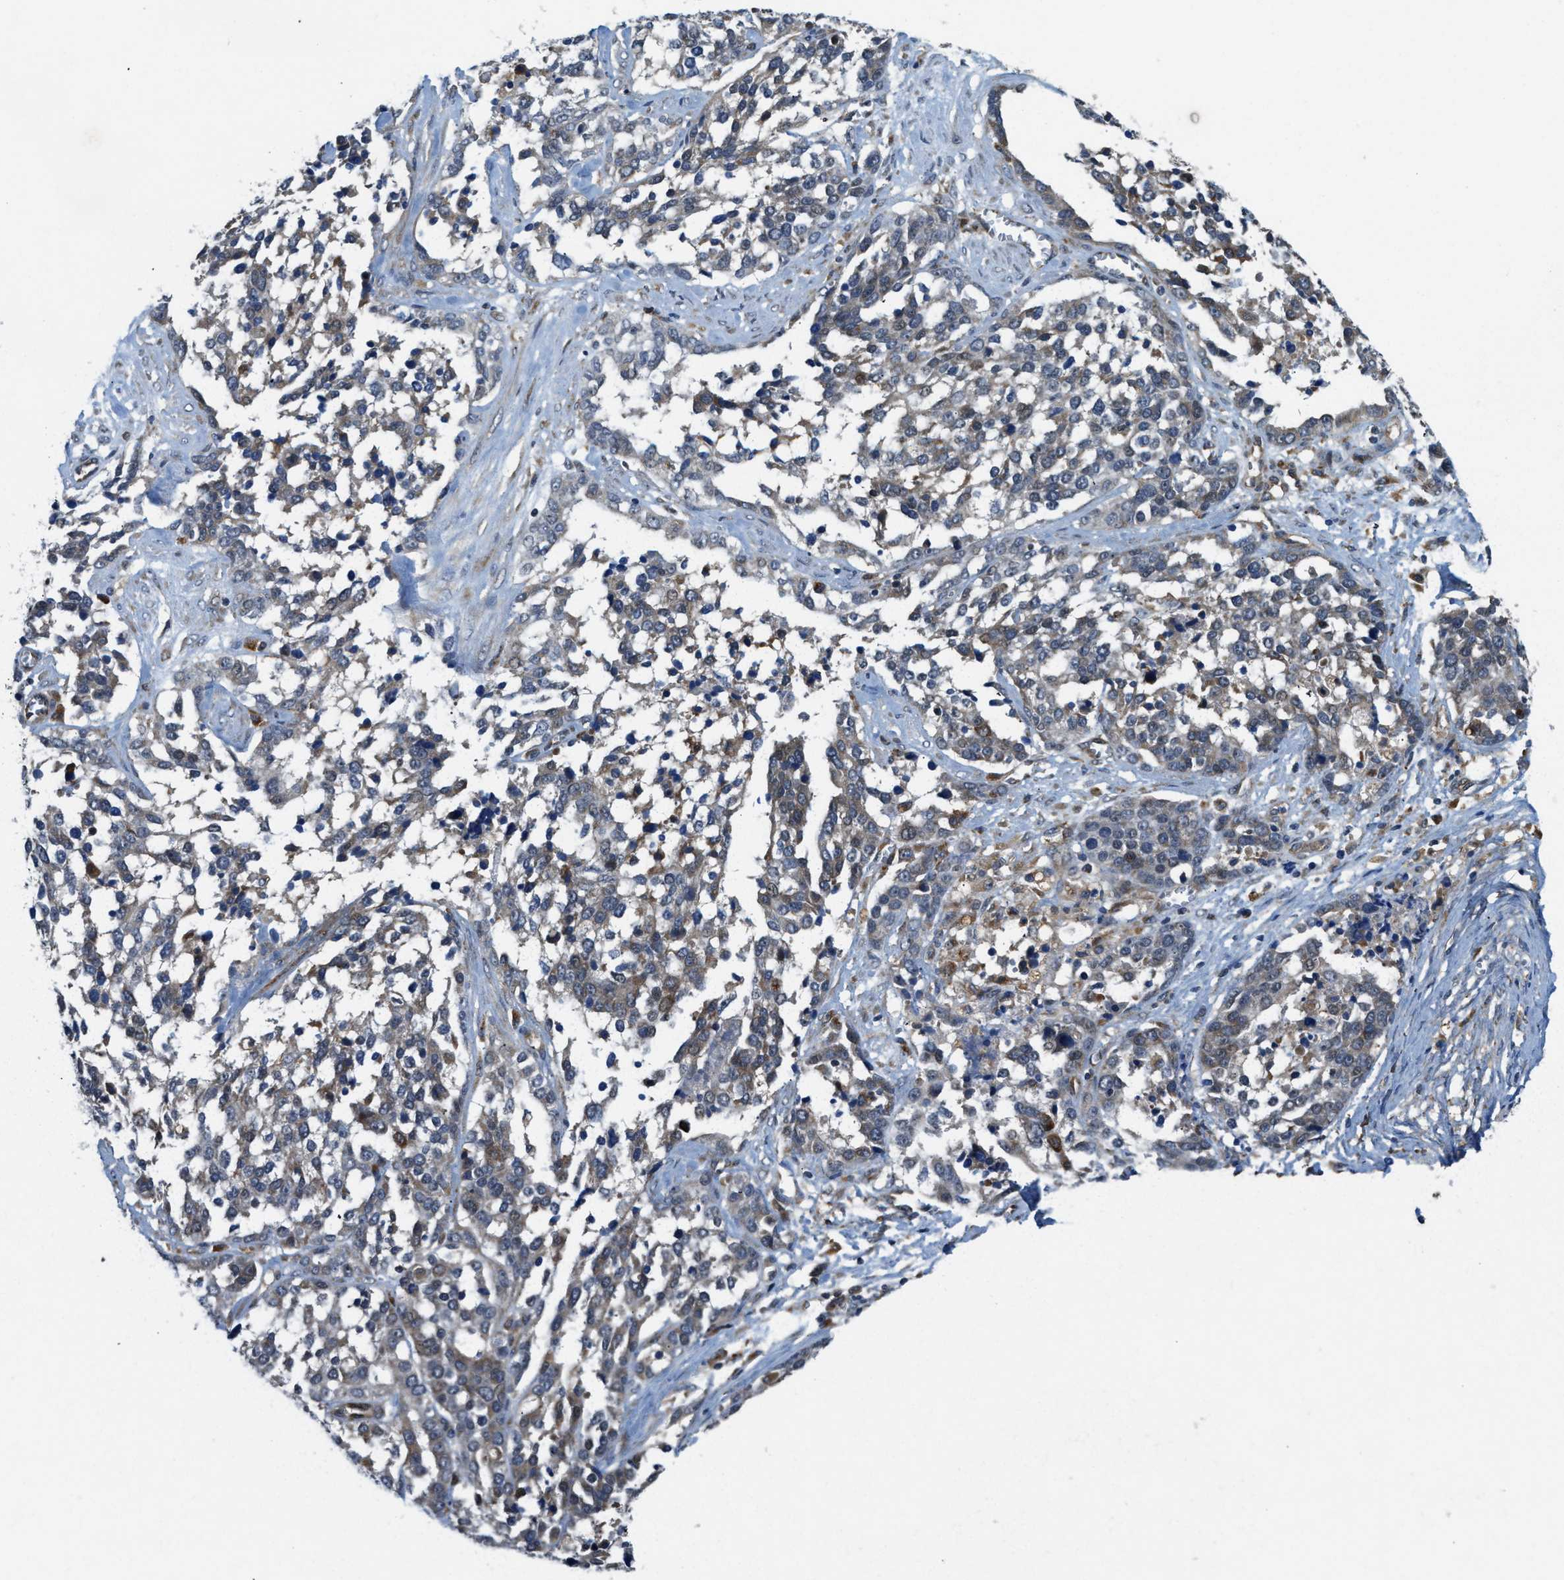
{"staining": {"intensity": "moderate", "quantity": "<25%", "location": "cytoplasmic/membranous"}, "tissue": "ovarian cancer", "cell_type": "Tumor cells", "image_type": "cancer", "snomed": [{"axis": "morphology", "description": "Cystadenocarcinoma, serous, NOS"}, {"axis": "topography", "description": "Ovary"}], "caption": "Ovarian cancer stained with DAB (3,3'-diaminobenzidine) immunohistochemistry (IHC) demonstrates low levels of moderate cytoplasmic/membranous expression in about <25% of tumor cells.", "gene": "STARD3NL", "patient": {"sex": "female", "age": 44}}